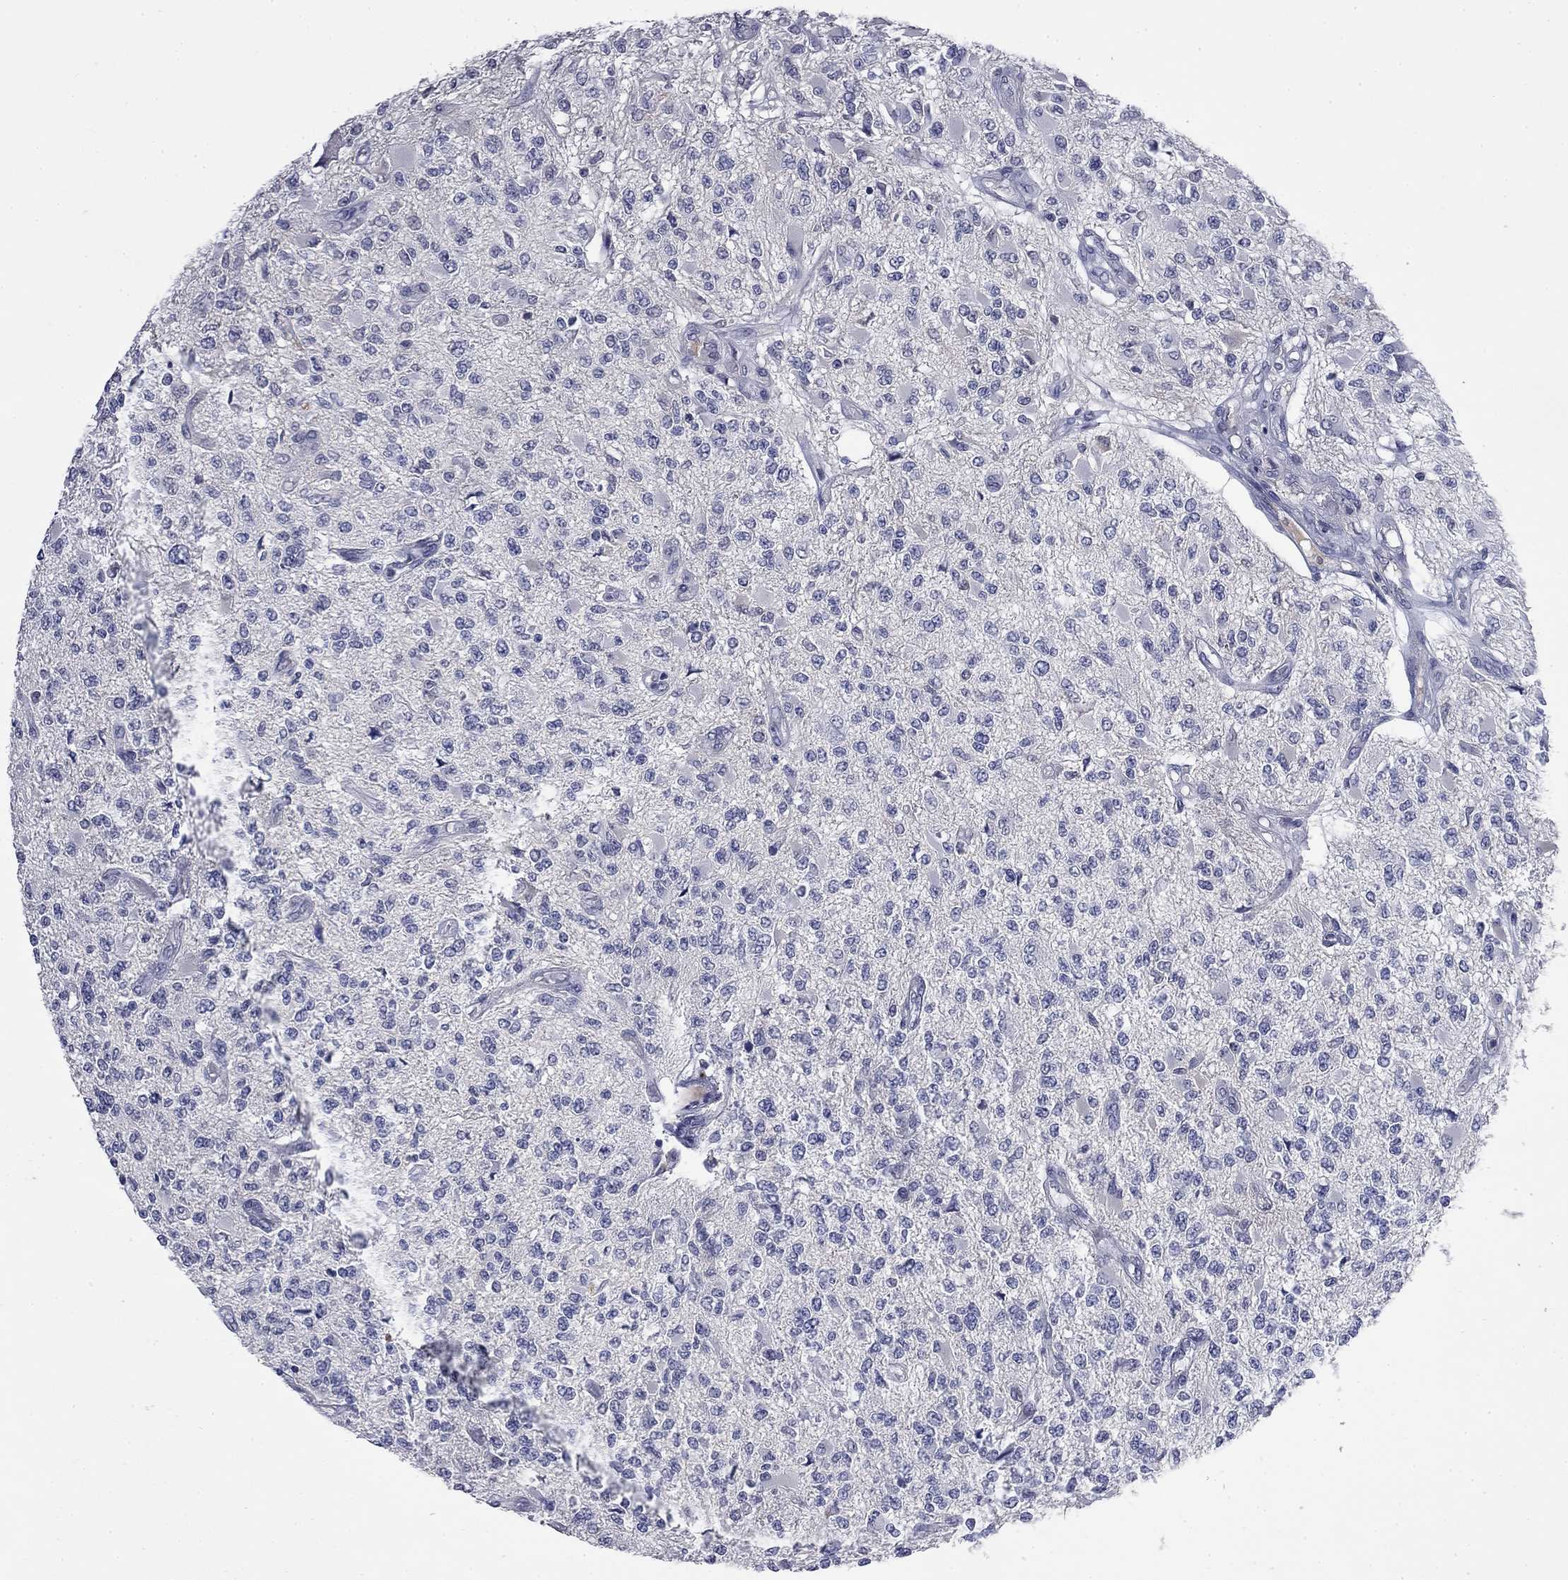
{"staining": {"intensity": "negative", "quantity": "none", "location": "none"}, "tissue": "glioma", "cell_type": "Tumor cells", "image_type": "cancer", "snomed": [{"axis": "morphology", "description": "Glioma, malignant, High grade"}, {"axis": "topography", "description": "Brain"}], "caption": "Tumor cells show no significant staining in malignant high-grade glioma.", "gene": "SLC51A", "patient": {"sex": "female", "age": 63}}